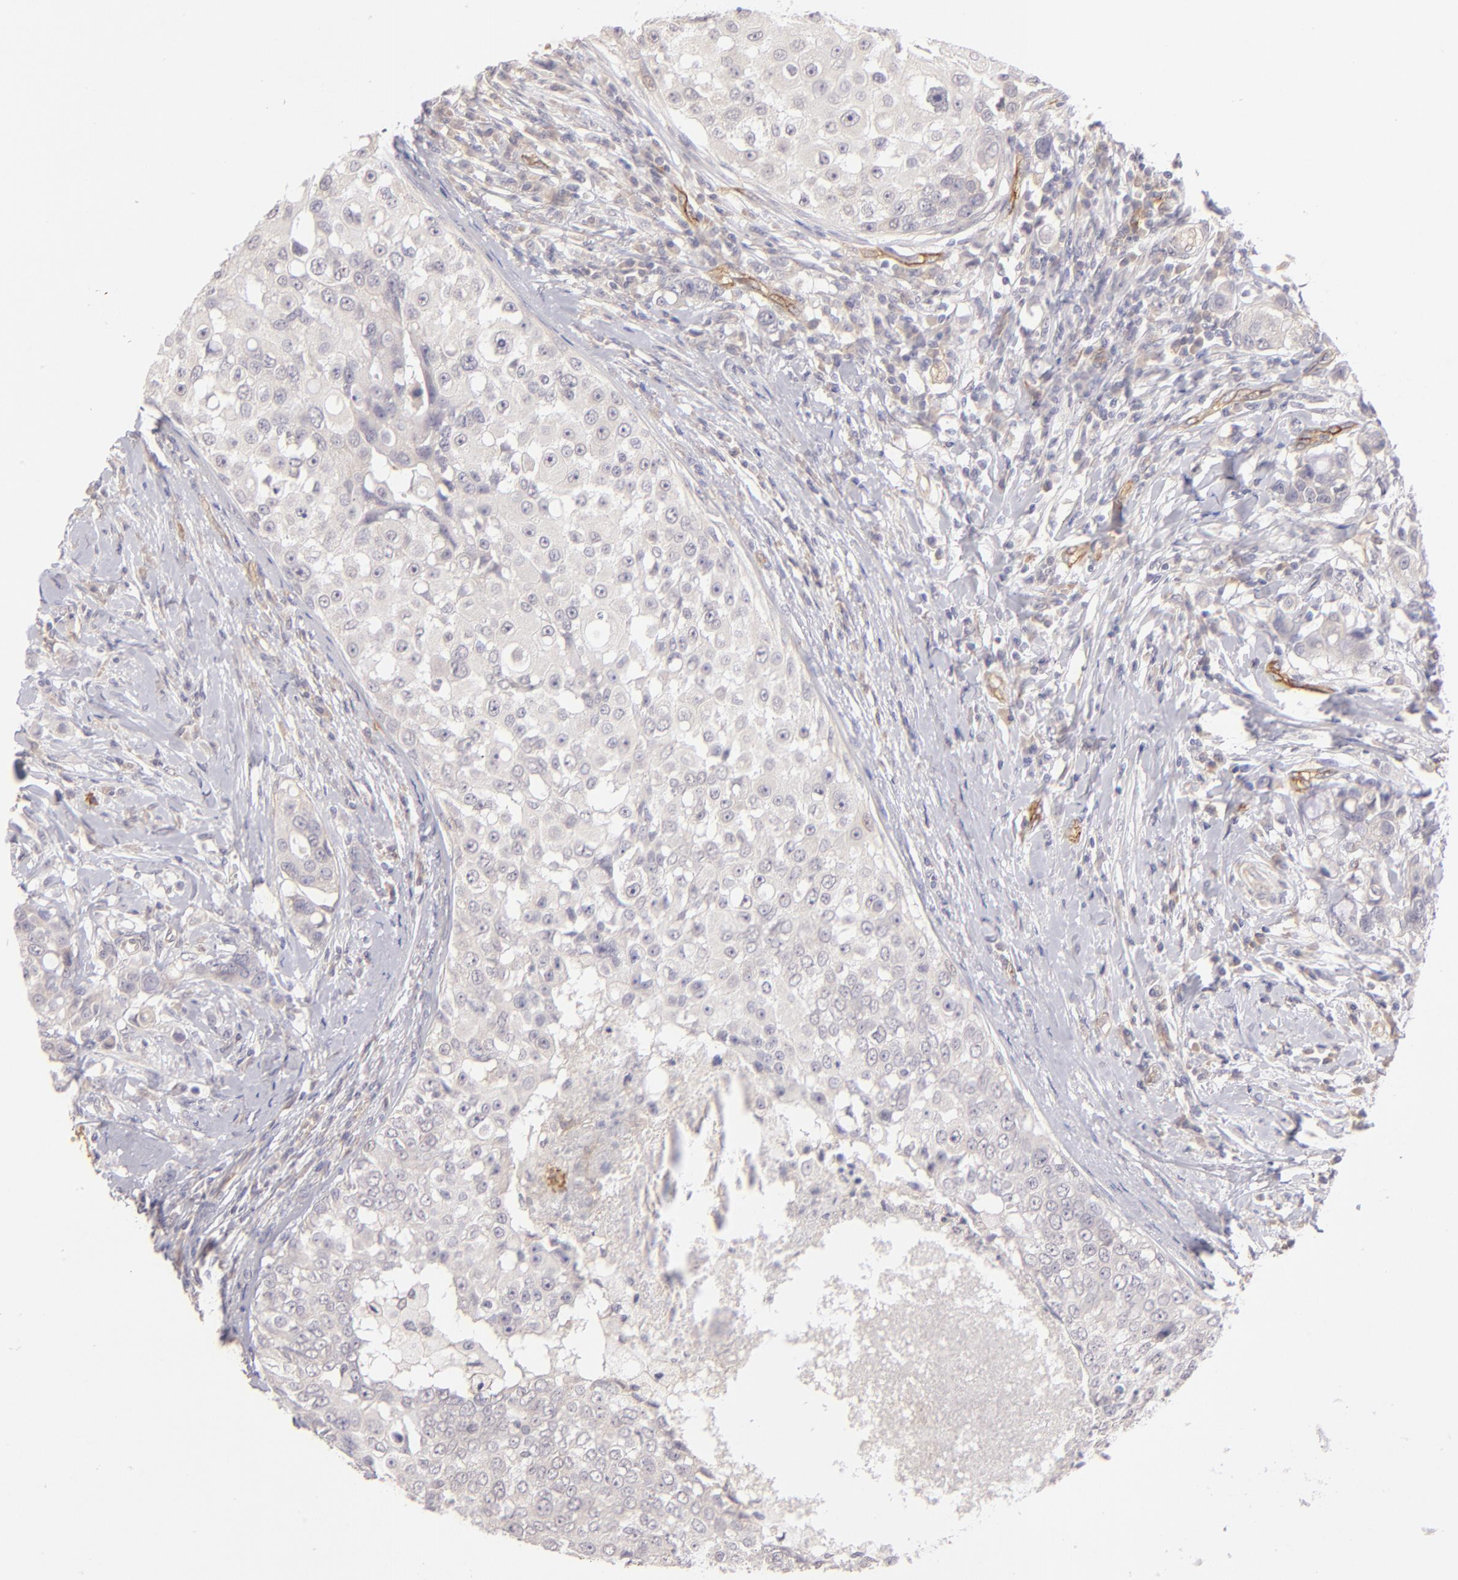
{"staining": {"intensity": "weak", "quantity": "<25%", "location": "cytoplasmic/membranous"}, "tissue": "breast cancer", "cell_type": "Tumor cells", "image_type": "cancer", "snomed": [{"axis": "morphology", "description": "Duct carcinoma"}, {"axis": "topography", "description": "Breast"}], "caption": "High magnification brightfield microscopy of breast cancer stained with DAB (brown) and counterstained with hematoxylin (blue): tumor cells show no significant expression.", "gene": "THBD", "patient": {"sex": "female", "age": 27}}